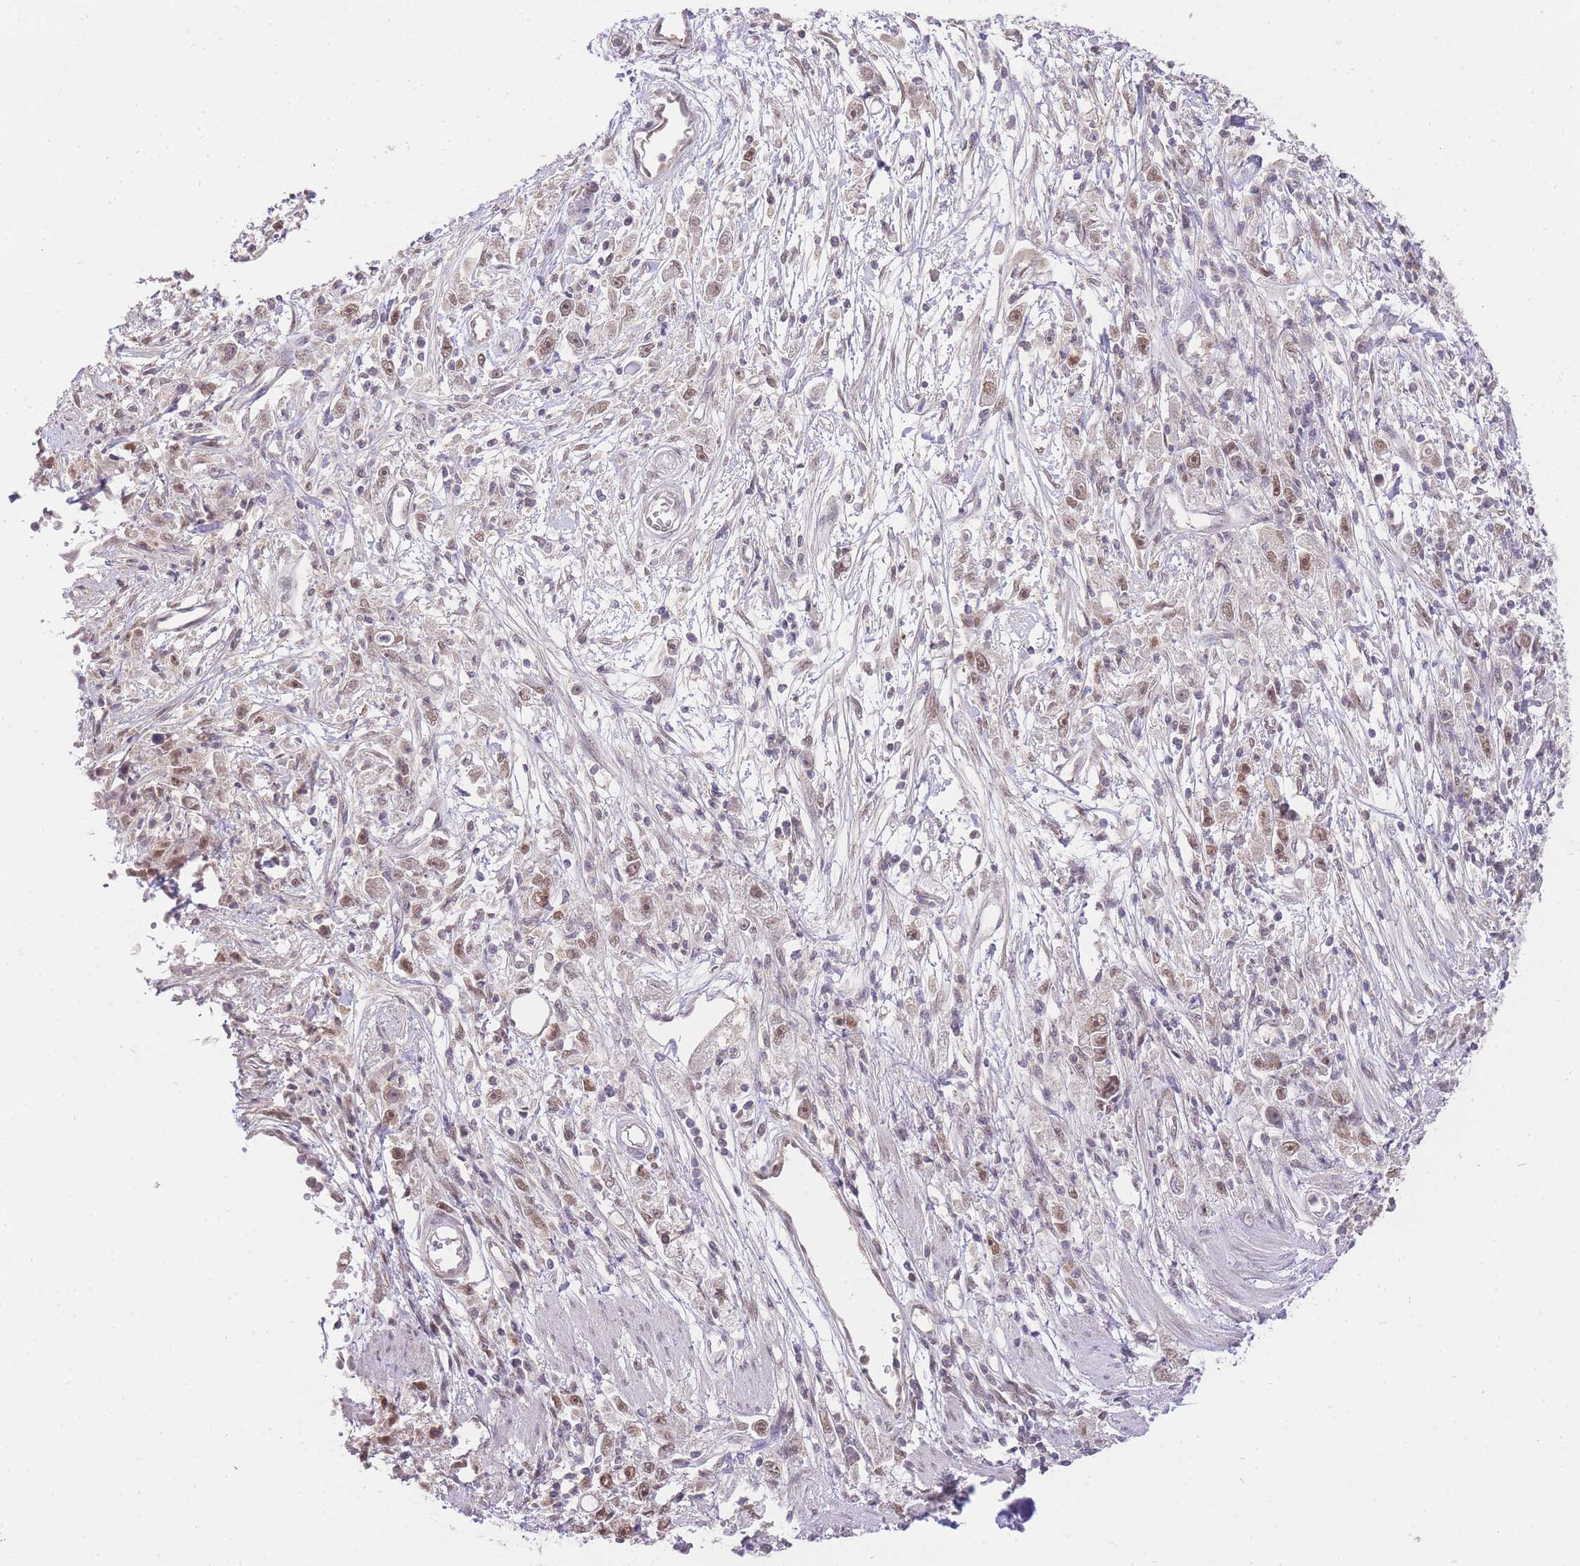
{"staining": {"intensity": "moderate", "quantity": "25%-75%", "location": "nuclear"}, "tissue": "stomach cancer", "cell_type": "Tumor cells", "image_type": "cancer", "snomed": [{"axis": "morphology", "description": "Adenocarcinoma, NOS"}, {"axis": "topography", "description": "Stomach"}], "caption": "A photomicrograph showing moderate nuclear positivity in about 25%-75% of tumor cells in stomach cancer (adenocarcinoma), as visualized by brown immunohistochemical staining.", "gene": "UBXN7", "patient": {"sex": "female", "age": 59}}